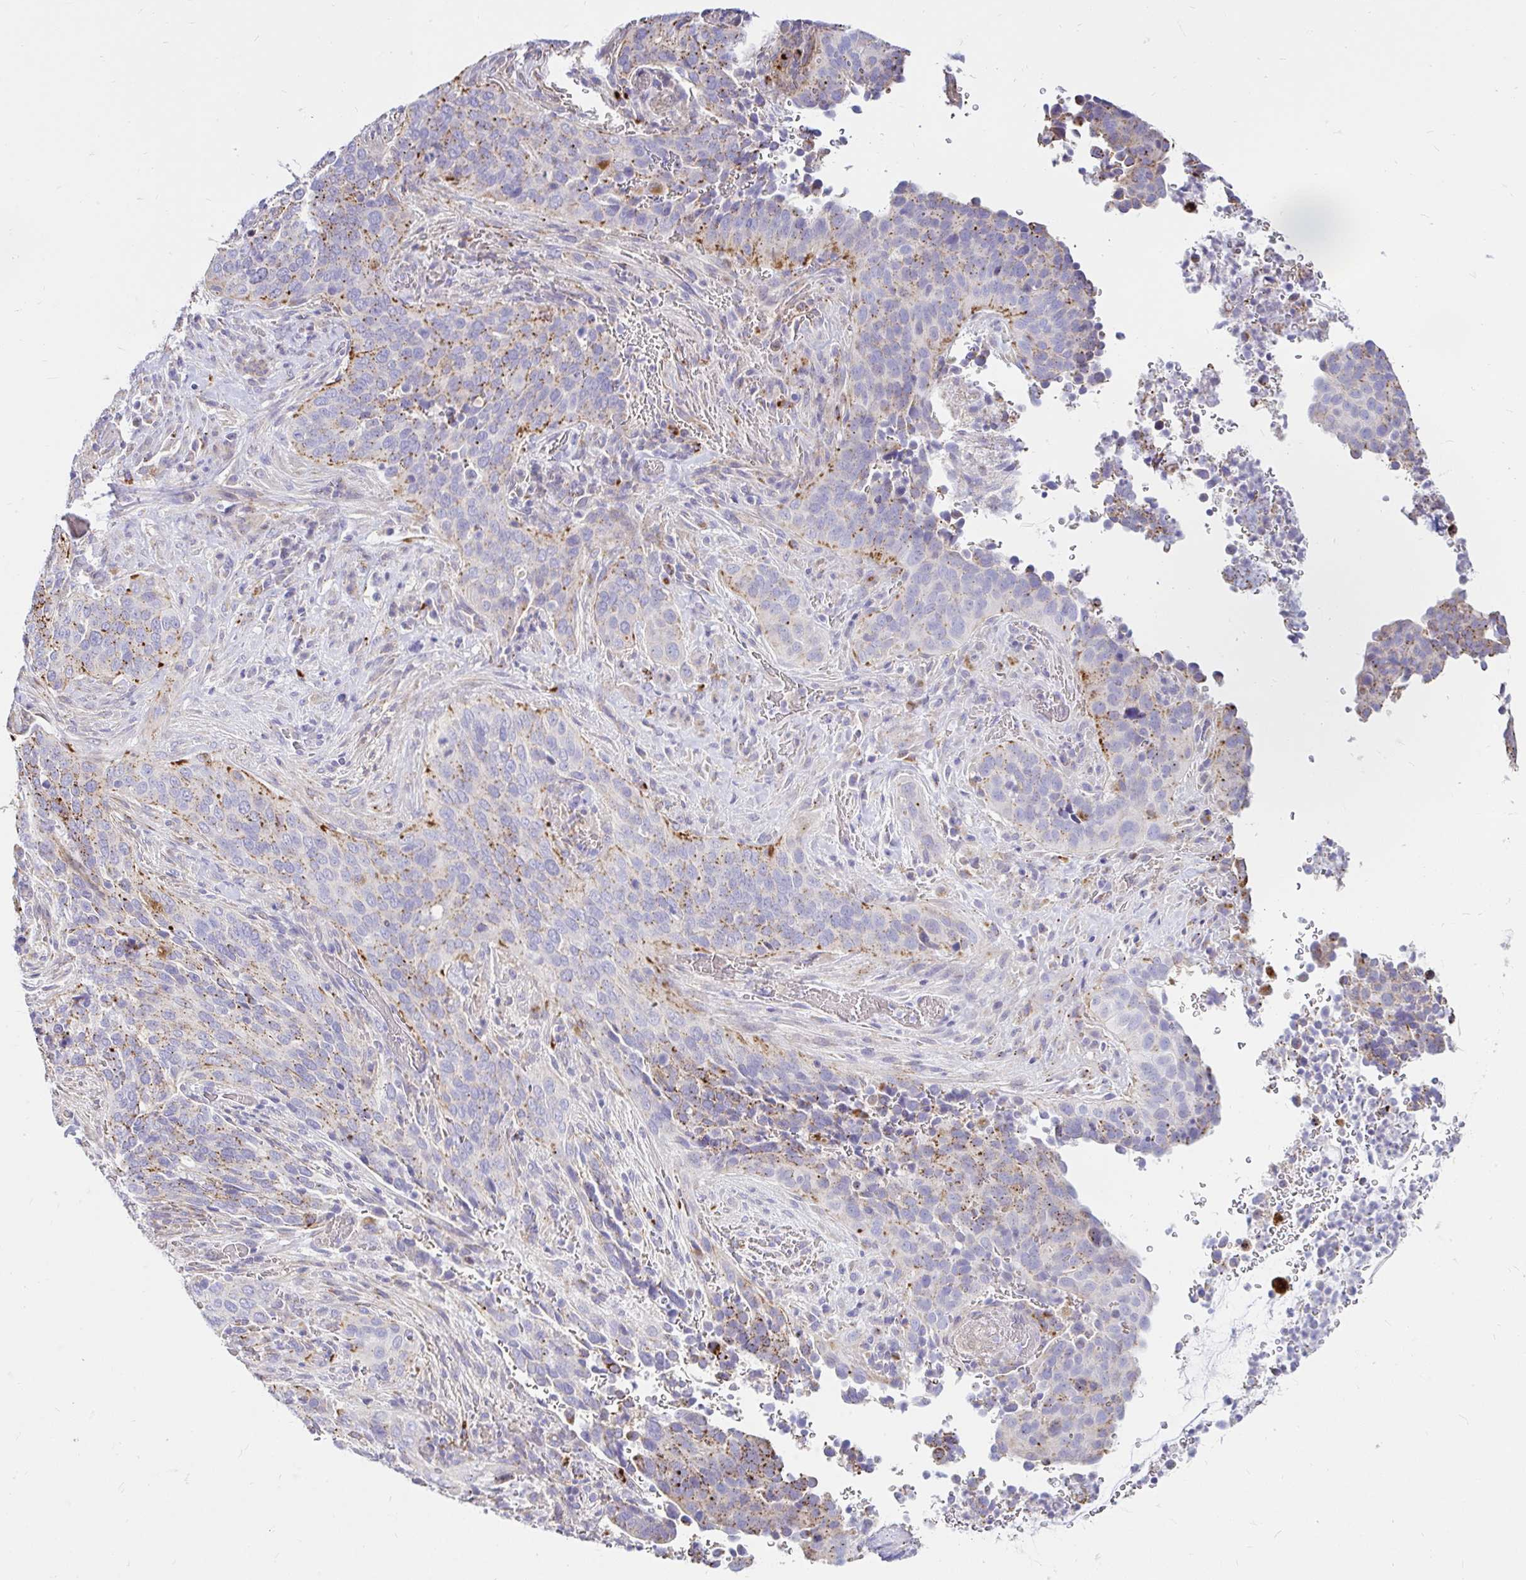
{"staining": {"intensity": "moderate", "quantity": "25%-75%", "location": "cytoplasmic/membranous"}, "tissue": "cervical cancer", "cell_type": "Tumor cells", "image_type": "cancer", "snomed": [{"axis": "morphology", "description": "Squamous cell carcinoma, NOS"}, {"axis": "topography", "description": "Cervix"}], "caption": "Approximately 25%-75% of tumor cells in cervical cancer (squamous cell carcinoma) display moderate cytoplasmic/membranous protein expression as visualized by brown immunohistochemical staining.", "gene": "FUCA1", "patient": {"sex": "female", "age": 38}}